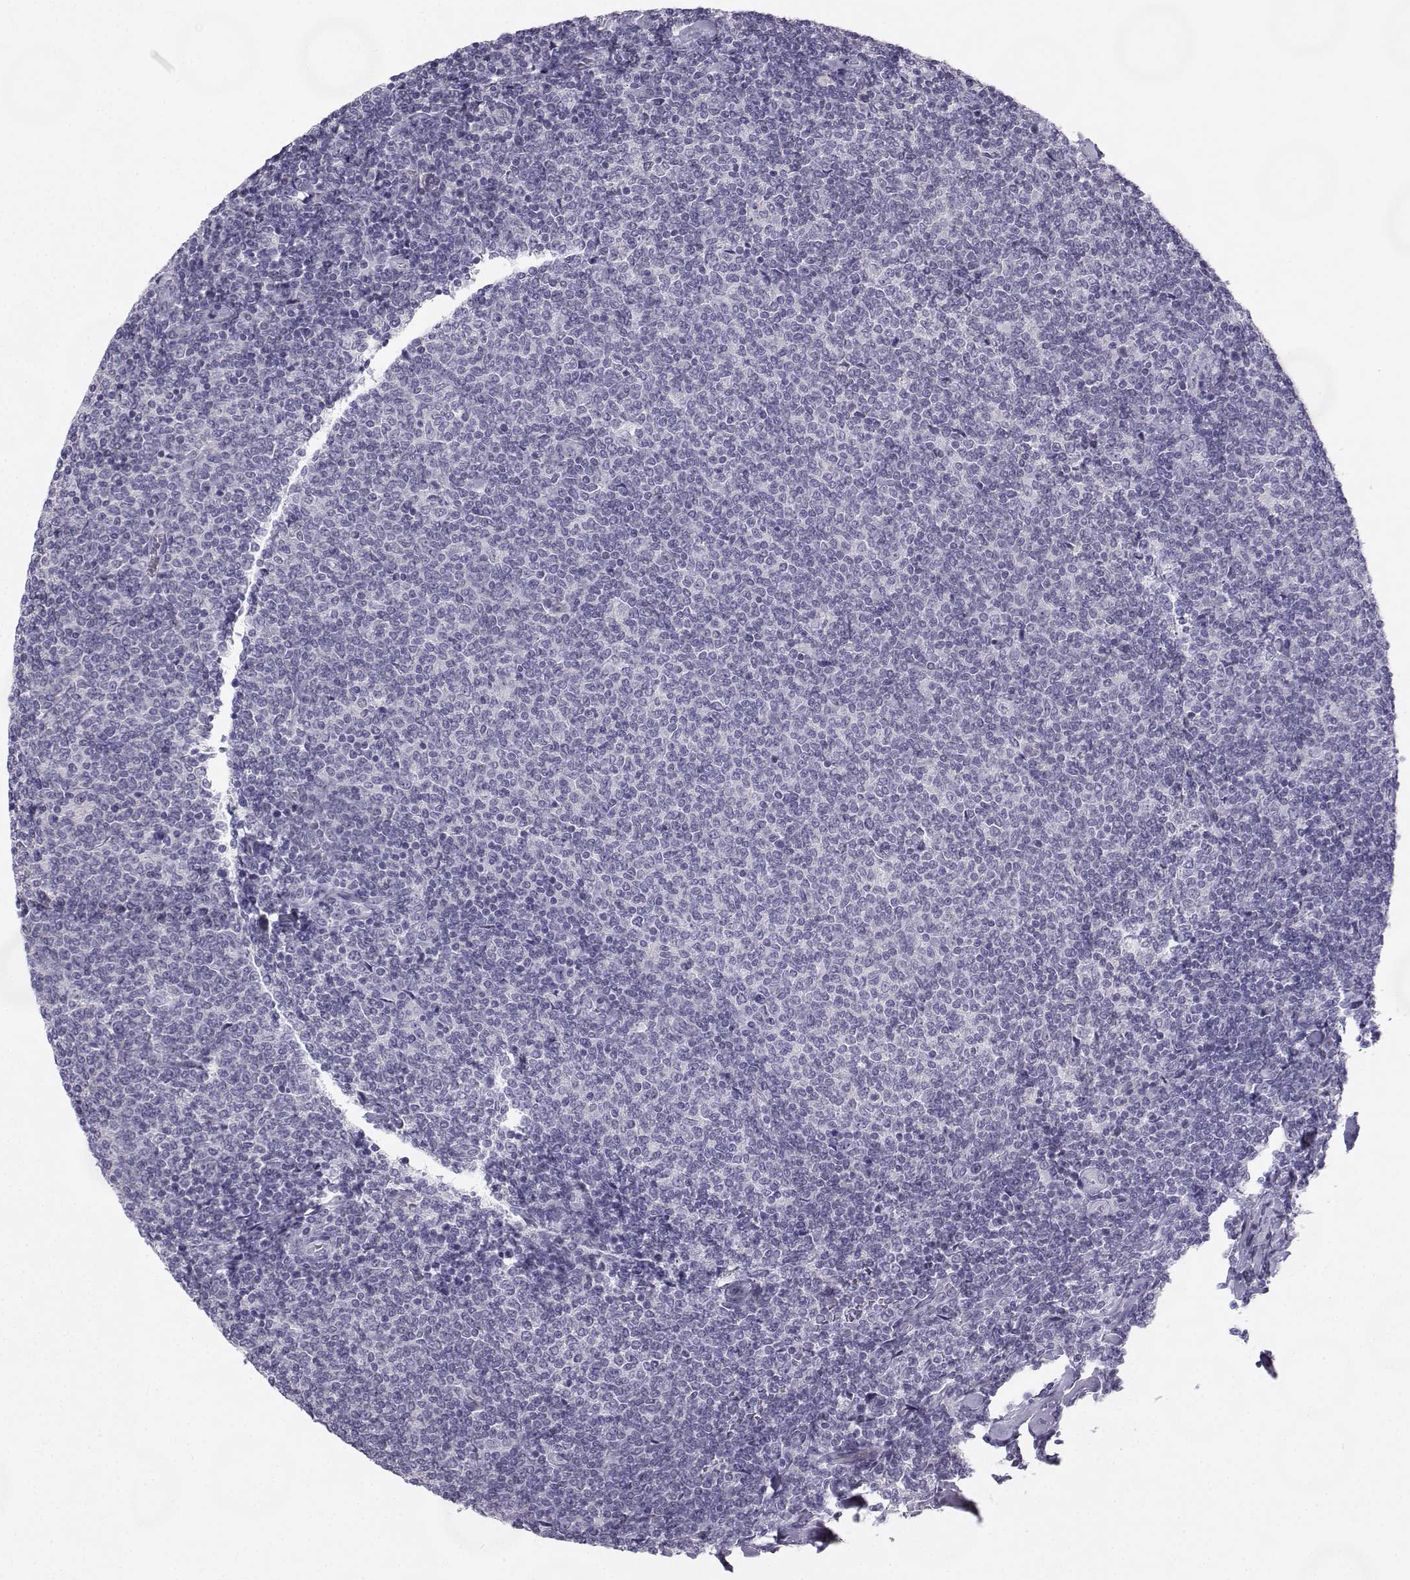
{"staining": {"intensity": "negative", "quantity": "none", "location": "none"}, "tissue": "lymphoma", "cell_type": "Tumor cells", "image_type": "cancer", "snomed": [{"axis": "morphology", "description": "Malignant lymphoma, non-Hodgkin's type, Low grade"}, {"axis": "topography", "description": "Lymph node"}], "caption": "High power microscopy image of an IHC photomicrograph of malignant lymphoma, non-Hodgkin's type (low-grade), revealing no significant staining in tumor cells.", "gene": "SYCE1", "patient": {"sex": "male", "age": 52}}